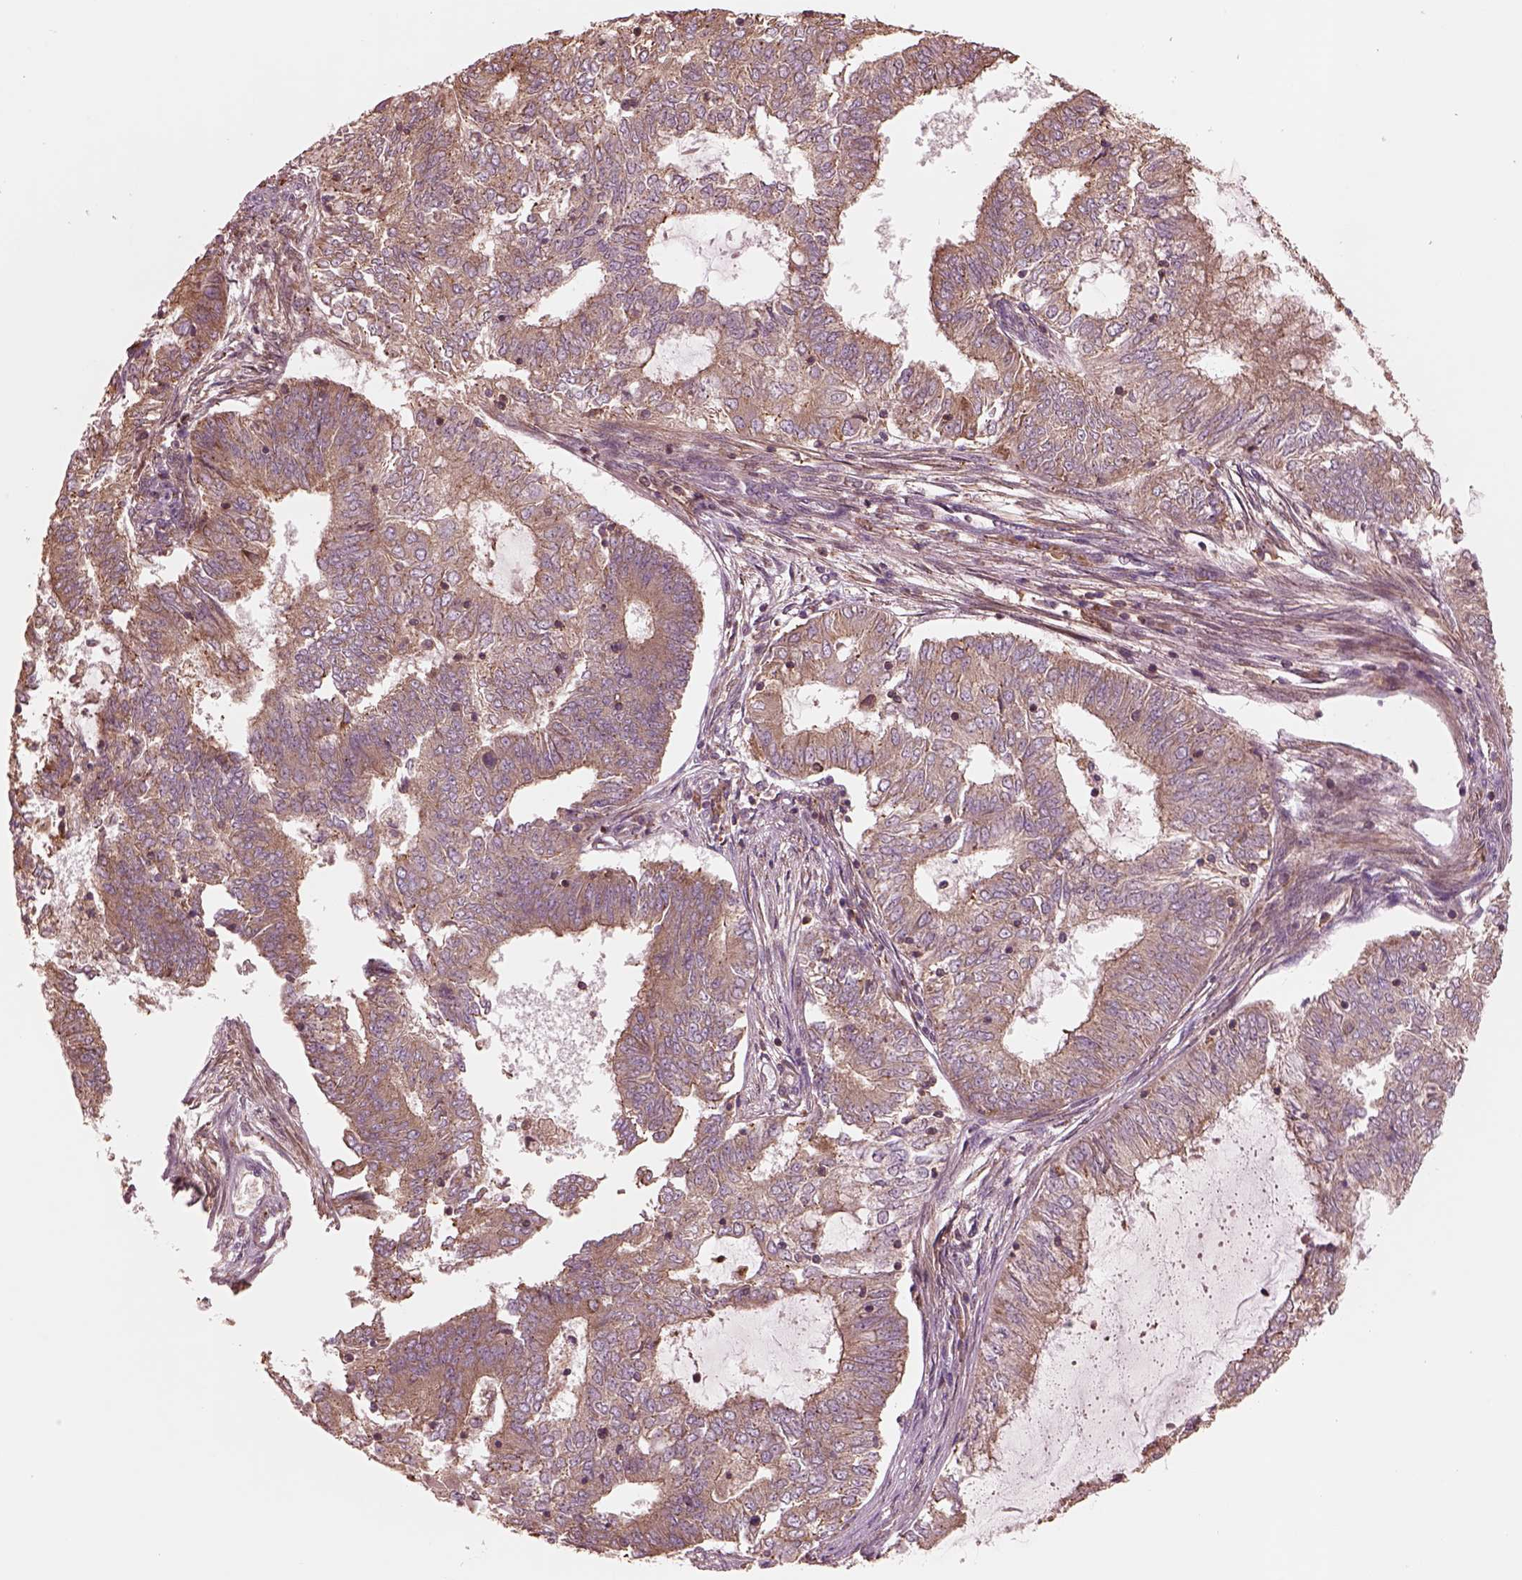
{"staining": {"intensity": "moderate", "quantity": "<25%", "location": "cytoplasmic/membranous"}, "tissue": "endometrial cancer", "cell_type": "Tumor cells", "image_type": "cancer", "snomed": [{"axis": "morphology", "description": "Adenocarcinoma, NOS"}, {"axis": "topography", "description": "Endometrium"}], "caption": "Immunohistochemical staining of endometrial adenocarcinoma demonstrates low levels of moderate cytoplasmic/membranous expression in approximately <25% of tumor cells. Immunohistochemistry stains the protein of interest in brown and the nuclei are stained blue.", "gene": "ASCC2", "patient": {"sex": "female", "age": 62}}